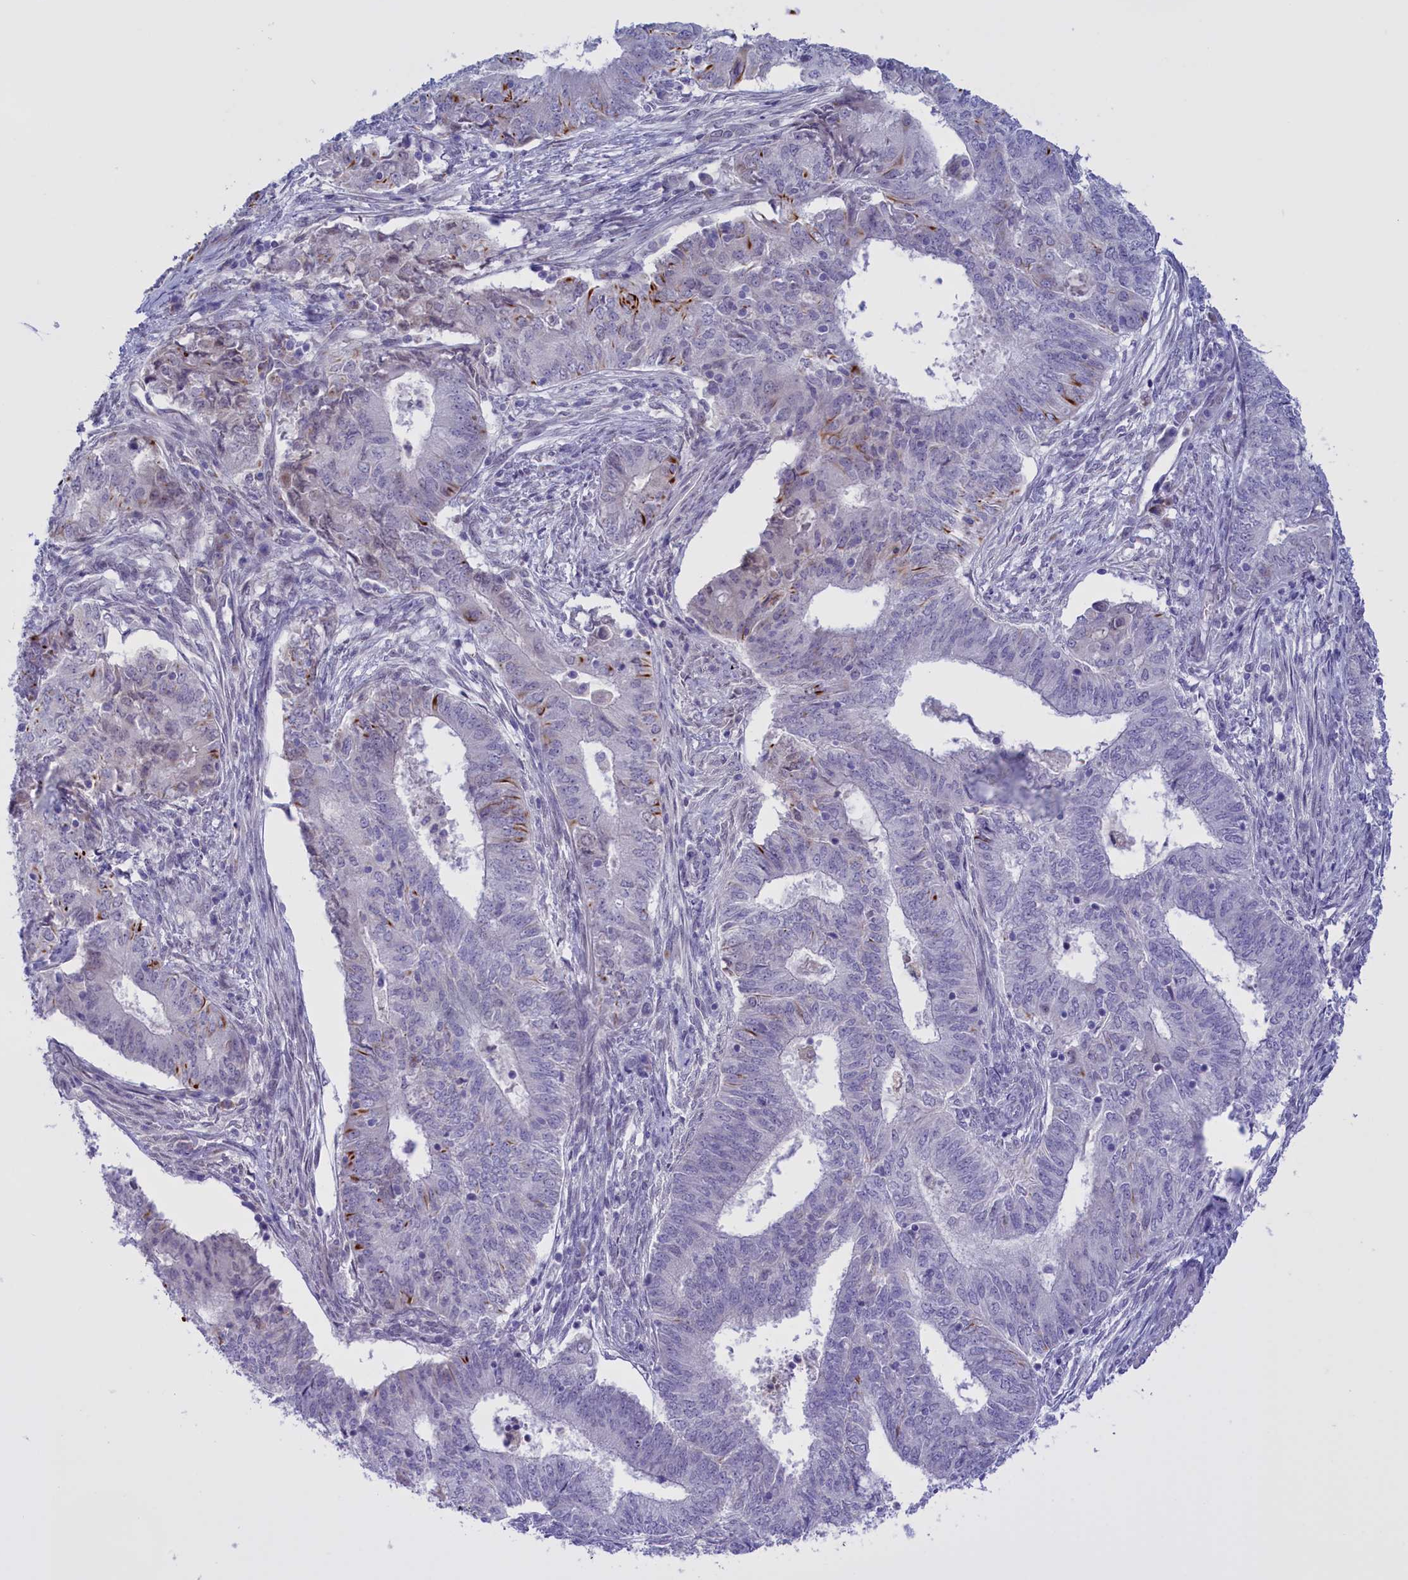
{"staining": {"intensity": "moderate", "quantity": "<25%", "location": "cytoplasmic/membranous"}, "tissue": "endometrial cancer", "cell_type": "Tumor cells", "image_type": "cancer", "snomed": [{"axis": "morphology", "description": "Adenocarcinoma, NOS"}, {"axis": "topography", "description": "Endometrium"}], "caption": "Immunohistochemical staining of endometrial cancer (adenocarcinoma) demonstrates low levels of moderate cytoplasmic/membranous staining in approximately <25% of tumor cells.", "gene": "FAM149B1", "patient": {"sex": "female", "age": 62}}